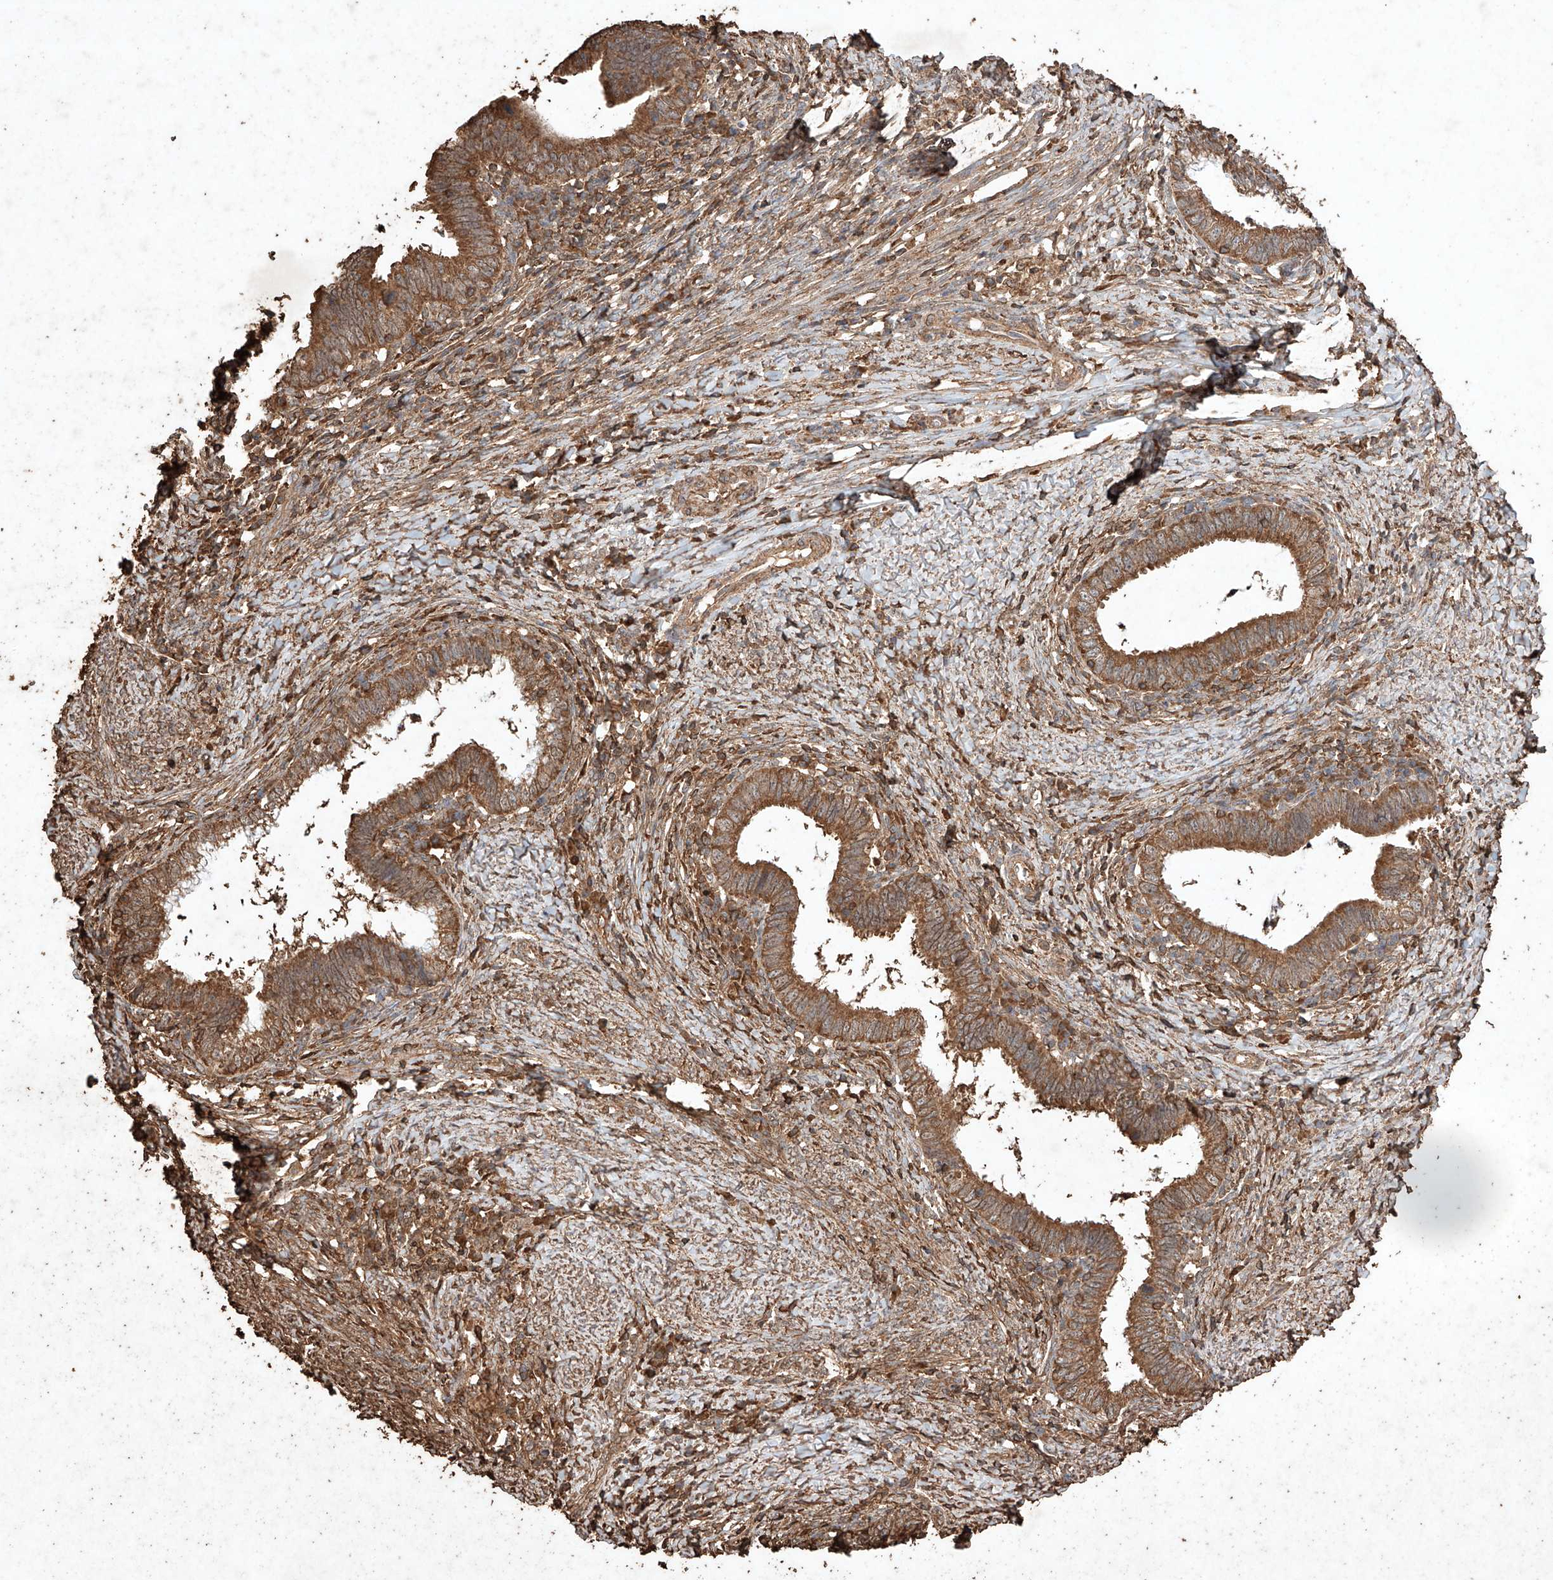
{"staining": {"intensity": "moderate", "quantity": ">75%", "location": "cytoplasmic/membranous"}, "tissue": "cervical cancer", "cell_type": "Tumor cells", "image_type": "cancer", "snomed": [{"axis": "morphology", "description": "Adenocarcinoma, NOS"}, {"axis": "topography", "description": "Cervix"}], "caption": "A brown stain labels moderate cytoplasmic/membranous expression of a protein in human cervical adenocarcinoma tumor cells.", "gene": "M6PR", "patient": {"sex": "female", "age": 36}}